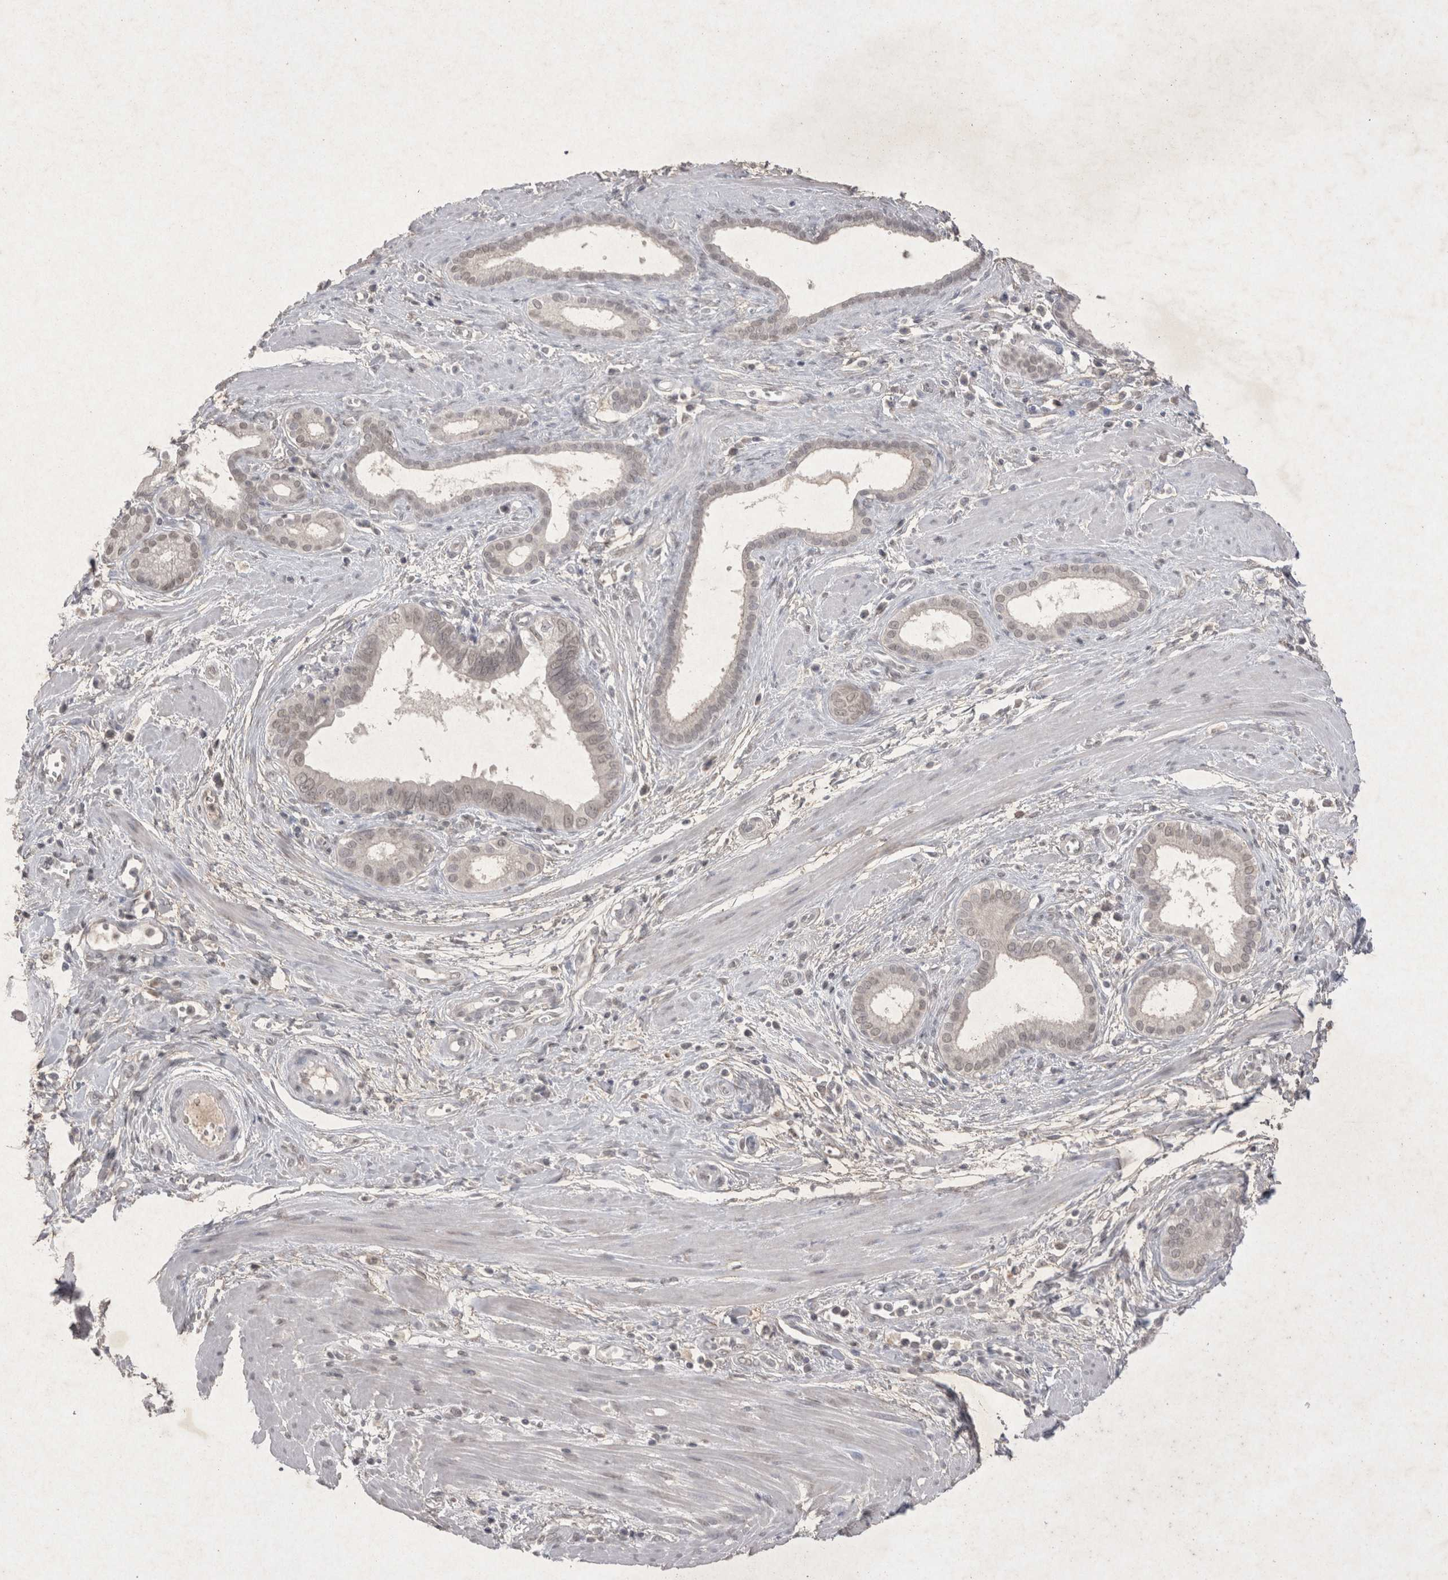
{"staining": {"intensity": "negative", "quantity": "none", "location": "none"}, "tissue": "pancreatic cancer", "cell_type": "Tumor cells", "image_type": "cancer", "snomed": [{"axis": "morphology", "description": "Normal tissue, NOS"}, {"axis": "topography", "description": "Lymph node"}], "caption": "High magnification brightfield microscopy of pancreatic cancer stained with DAB (brown) and counterstained with hematoxylin (blue): tumor cells show no significant staining.", "gene": "LYVE1", "patient": {"sex": "male", "age": 50}}